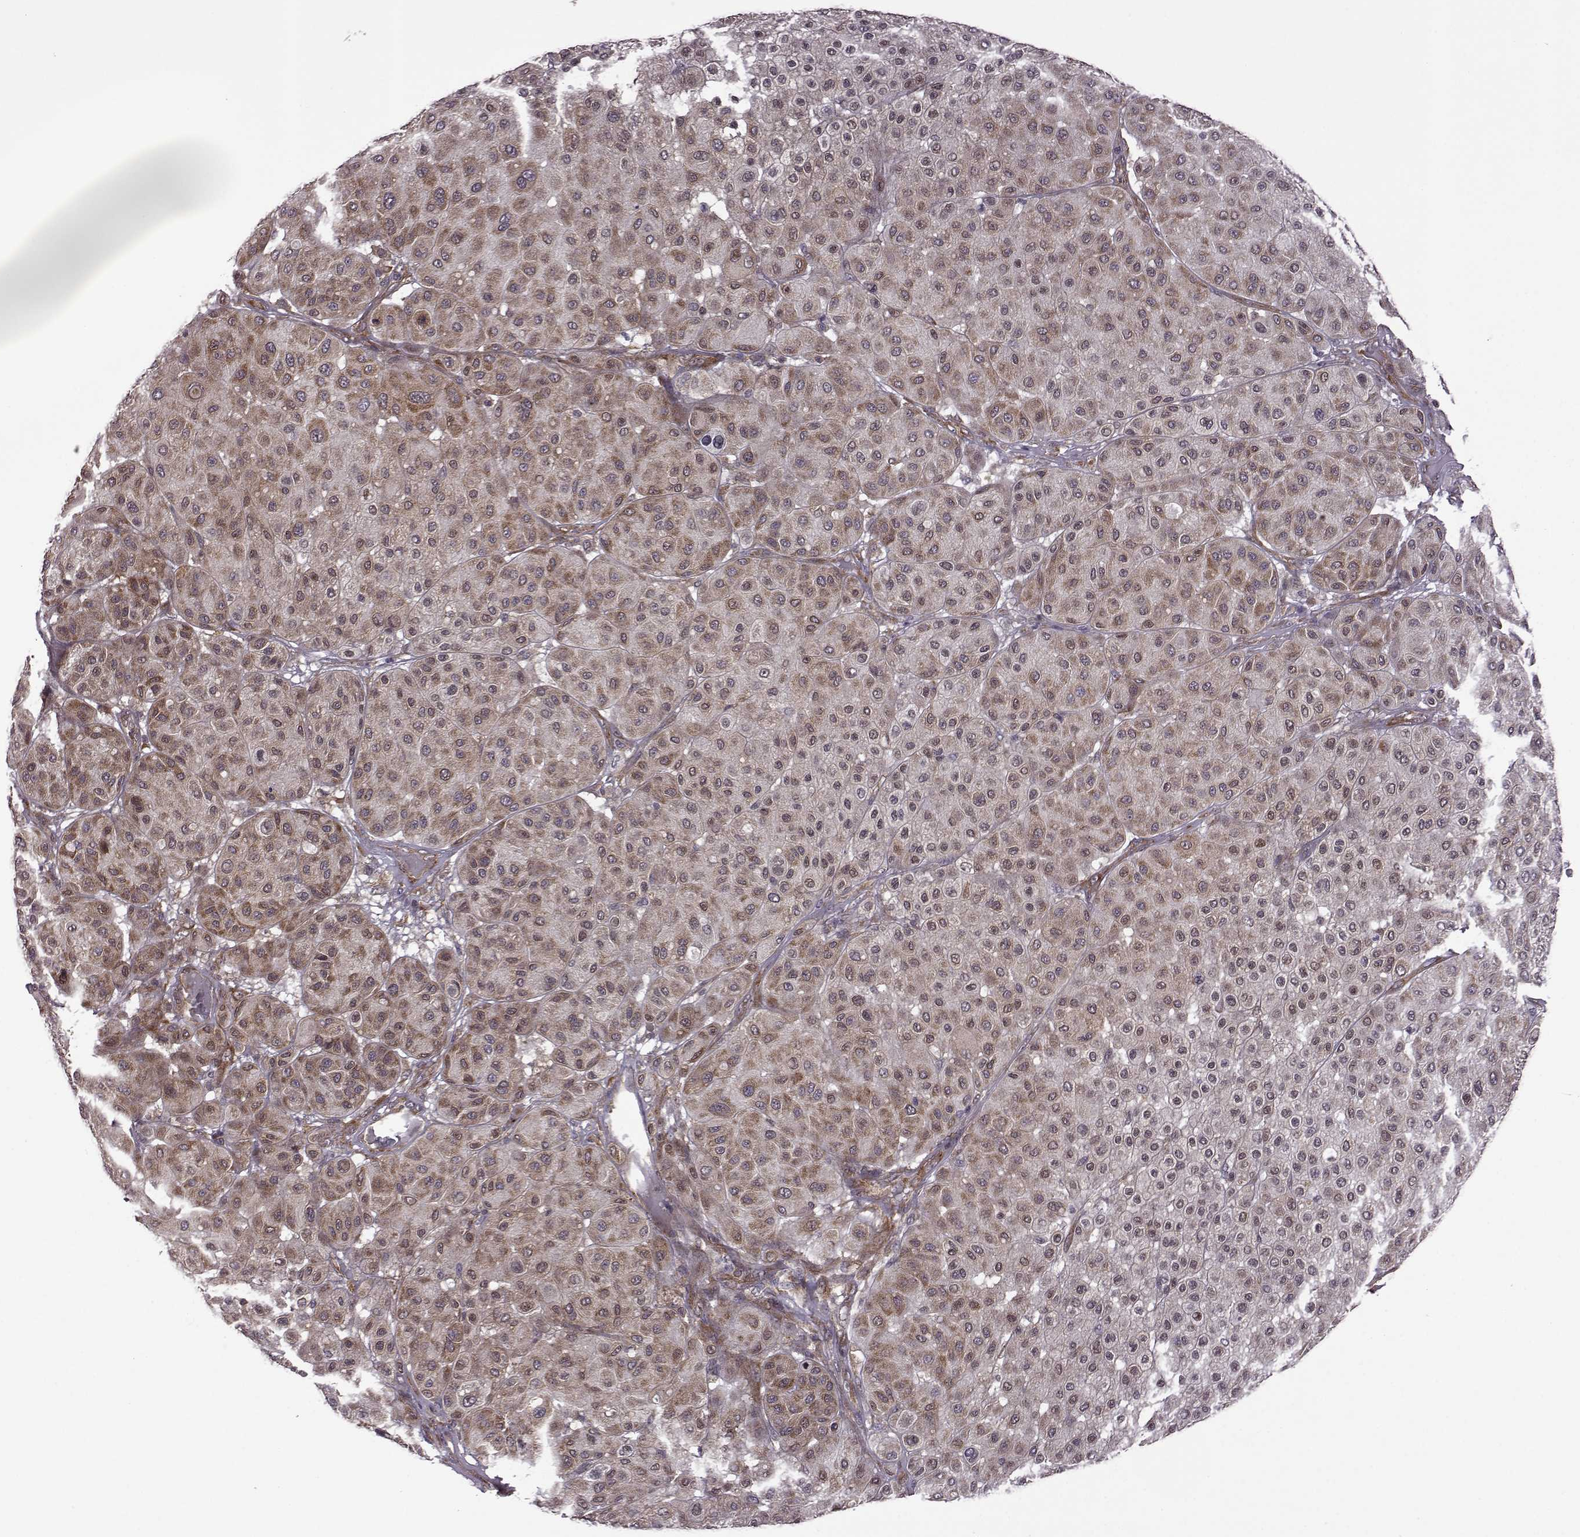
{"staining": {"intensity": "moderate", "quantity": "25%-75%", "location": "cytoplasmic/membranous"}, "tissue": "melanoma", "cell_type": "Tumor cells", "image_type": "cancer", "snomed": [{"axis": "morphology", "description": "Malignant melanoma, Metastatic site"}, {"axis": "topography", "description": "Smooth muscle"}], "caption": "There is medium levels of moderate cytoplasmic/membranous positivity in tumor cells of melanoma, as demonstrated by immunohistochemical staining (brown color).", "gene": "URI1", "patient": {"sex": "male", "age": 41}}